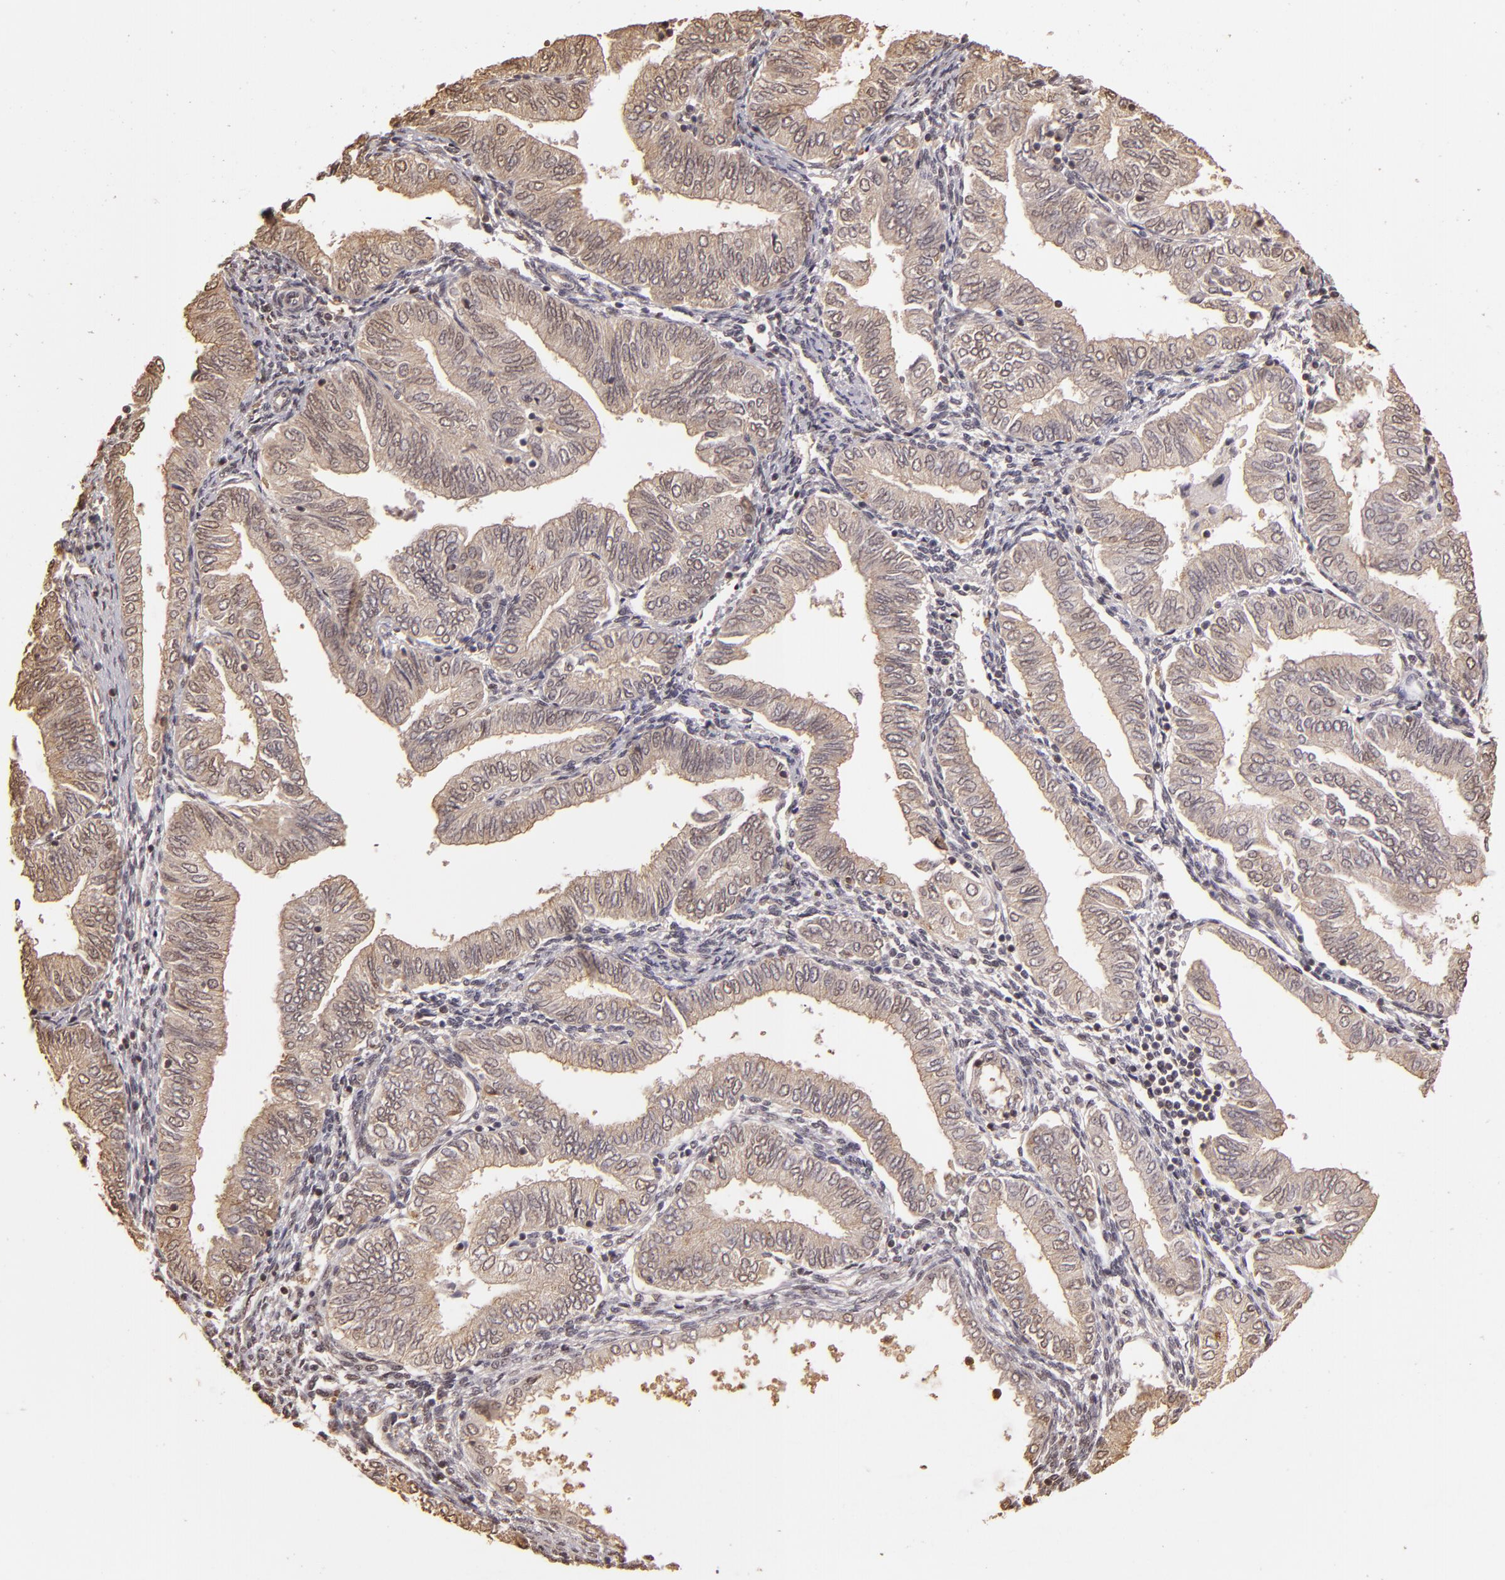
{"staining": {"intensity": "negative", "quantity": "none", "location": "none"}, "tissue": "endometrial cancer", "cell_type": "Tumor cells", "image_type": "cancer", "snomed": [{"axis": "morphology", "description": "Adenocarcinoma, NOS"}, {"axis": "topography", "description": "Endometrium"}], "caption": "The IHC photomicrograph has no significant positivity in tumor cells of adenocarcinoma (endometrial) tissue.", "gene": "ARPC2", "patient": {"sex": "female", "age": 51}}